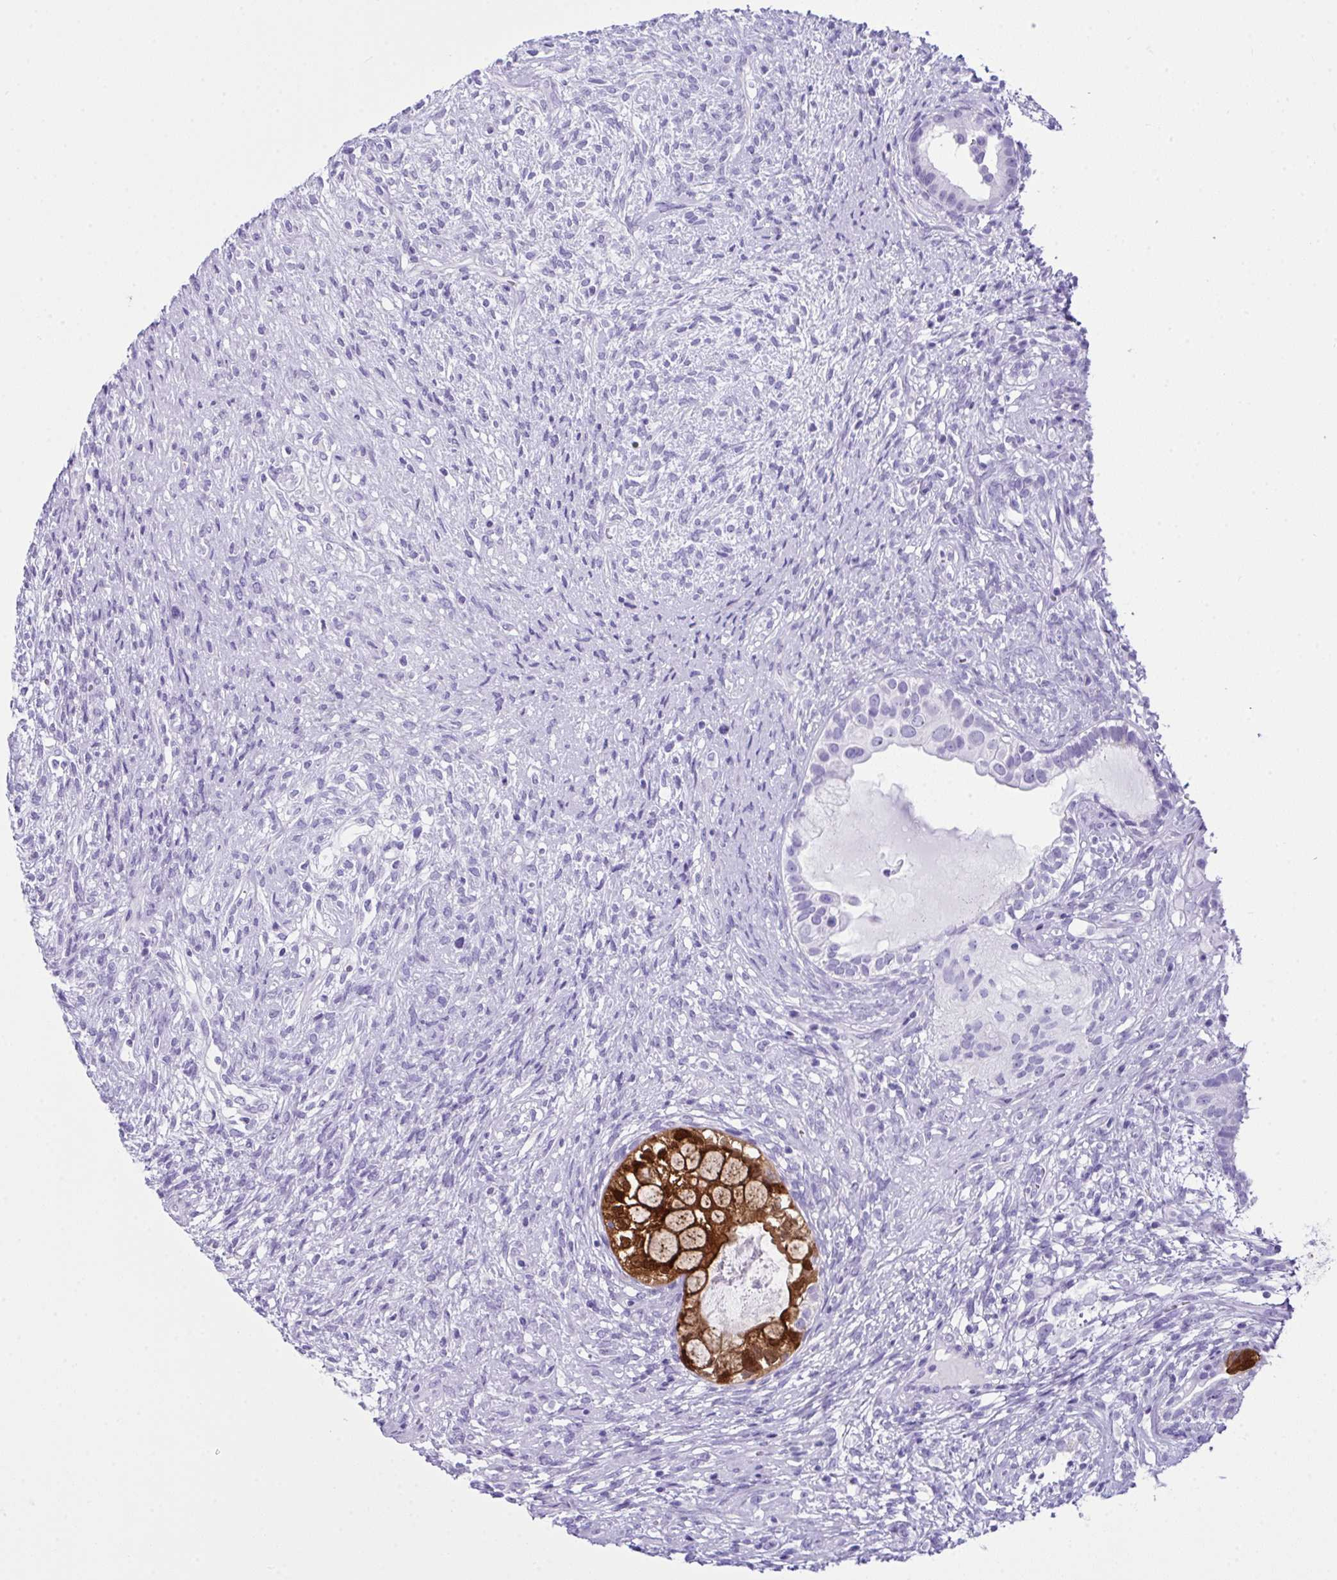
{"staining": {"intensity": "strong", "quantity": ">75%", "location": "cytoplasmic/membranous,nuclear"}, "tissue": "testis cancer", "cell_type": "Tumor cells", "image_type": "cancer", "snomed": [{"axis": "morphology", "description": "Seminoma, NOS"}, {"axis": "morphology", "description": "Carcinoma, Embryonal, NOS"}, {"axis": "topography", "description": "Testis"}], "caption": "Protein expression by immunohistochemistry (IHC) shows strong cytoplasmic/membranous and nuclear expression in about >75% of tumor cells in testis cancer.", "gene": "LGALS4", "patient": {"sex": "male", "age": 41}}